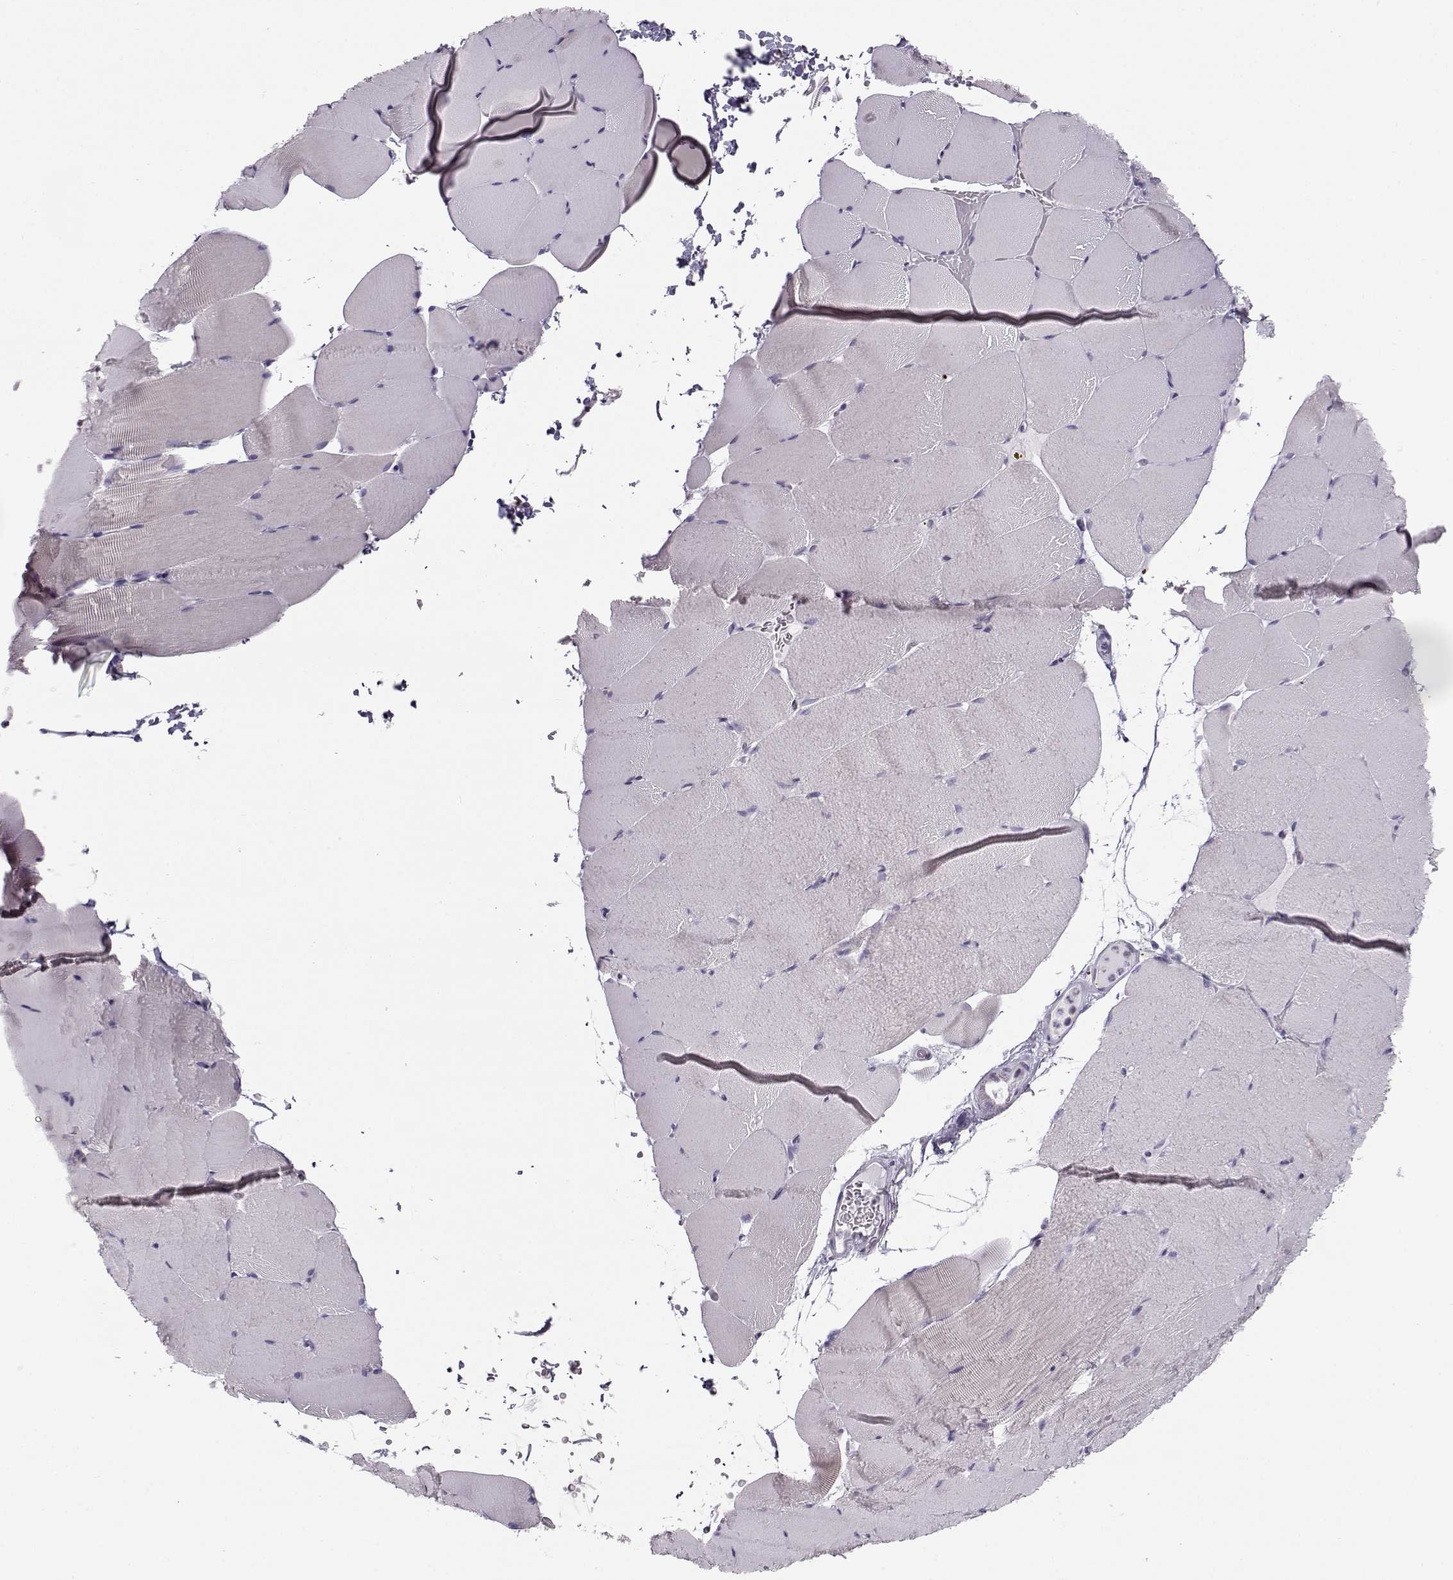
{"staining": {"intensity": "negative", "quantity": "none", "location": "none"}, "tissue": "skeletal muscle", "cell_type": "Myocytes", "image_type": "normal", "snomed": [{"axis": "morphology", "description": "Normal tissue, NOS"}, {"axis": "topography", "description": "Skeletal muscle"}], "caption": "Myocytes show no significant staining in unremarkable skeletal muscle.", "gene": "KLF17", "patient": {"sex": "female", "age": 37}}